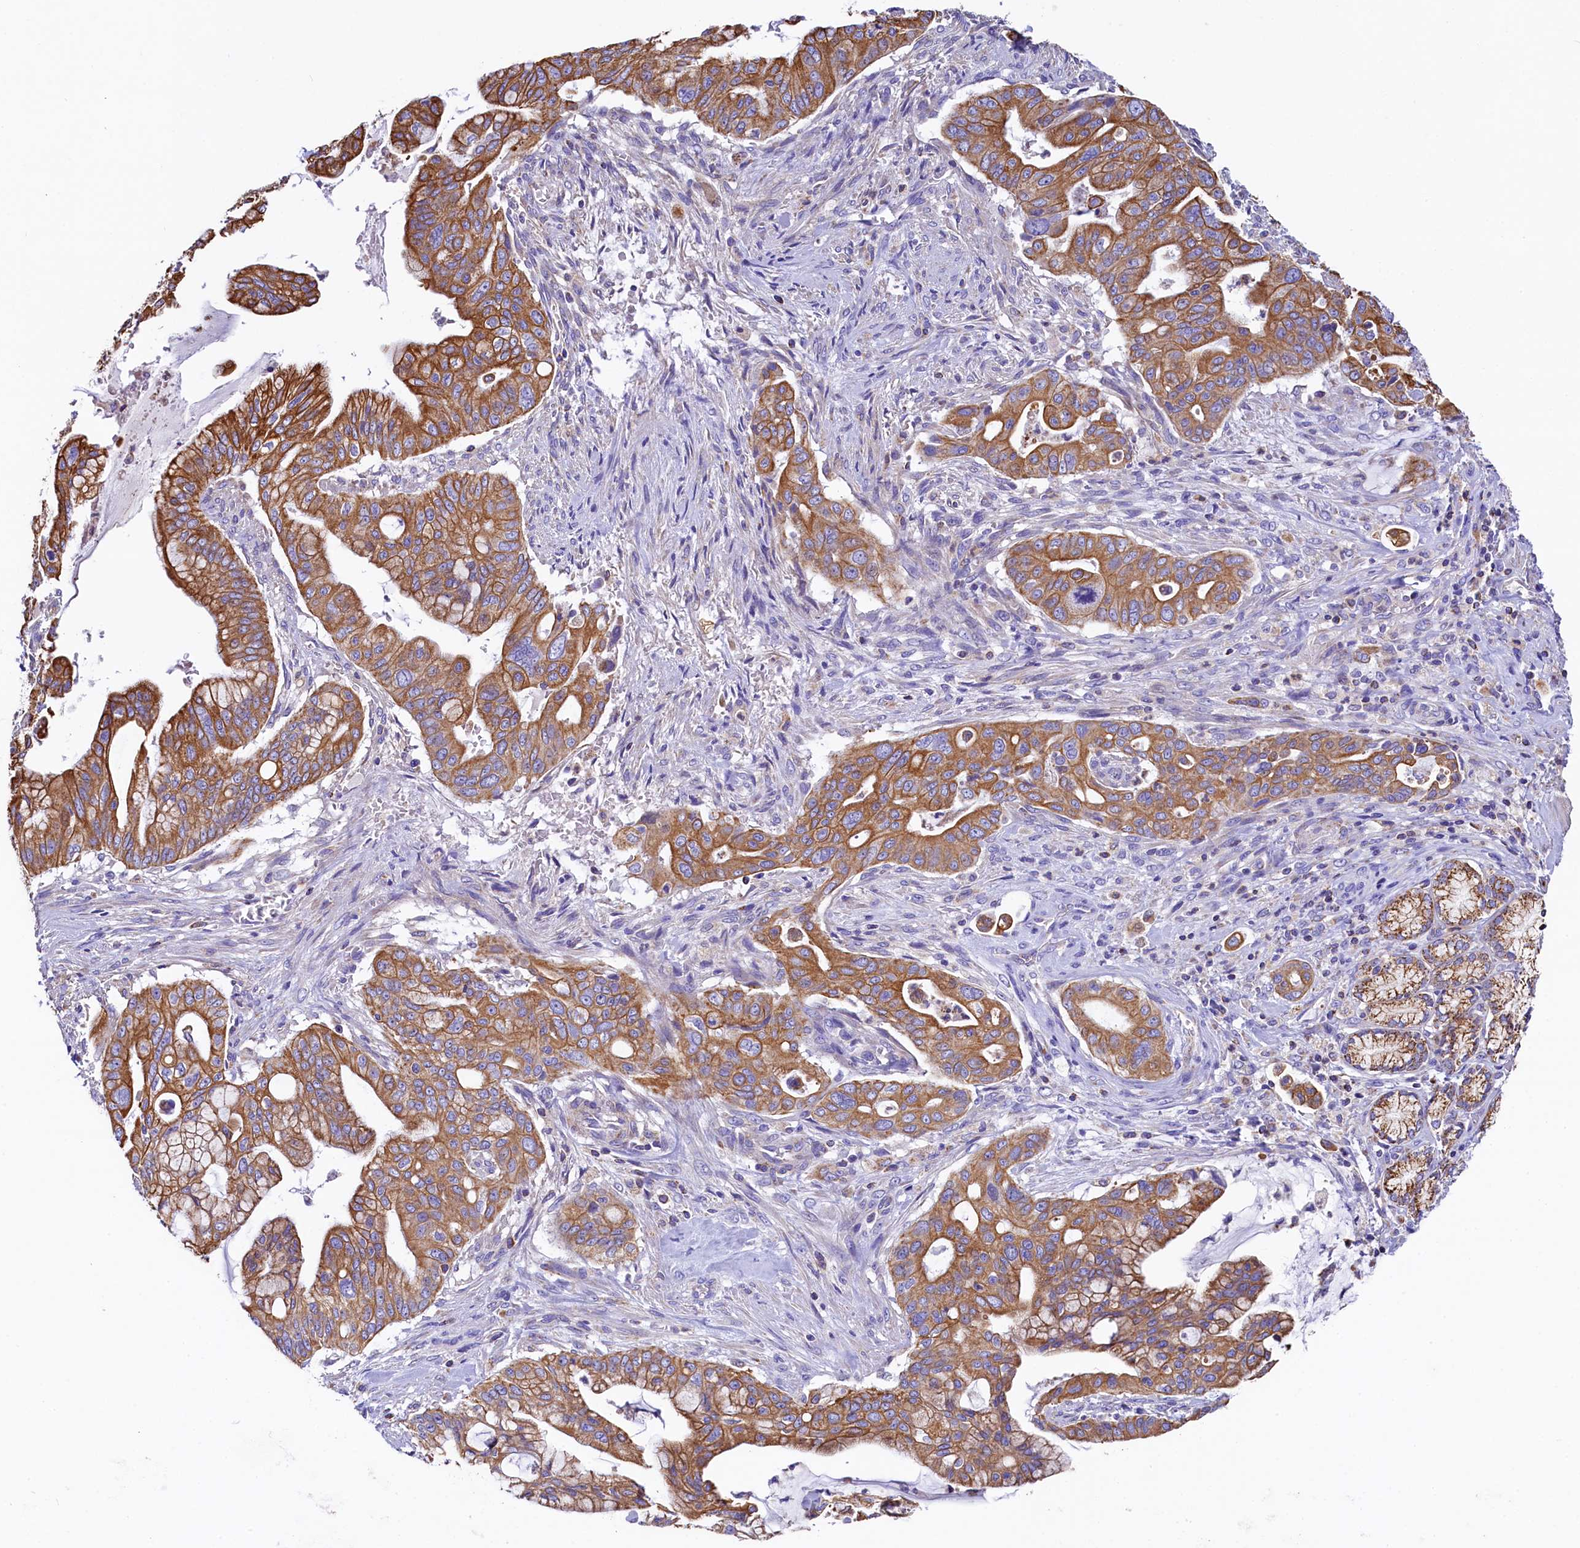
{"staining": {"intensity": "moderate", "quantity": ">75%", "location": "cytoplasmic/membranous"}, "tissue": "pancreatic cancer", "cell_type": "Tumor cells", "image_type": "cancer", "snomed": [{"axis": "morphology", "description": "Adenocarcinoma, NOS"}, {"axis": "topography", "description": "Pancreas"}], "caption": "Pancreatic adenocarcinoma stained for a protein (brown) demonstrates moderate cytoplasmic/membranous positive staining in about >75% of tumor cells.", "gene": "CLYBL", "patient": {"sex": "male", "age": 46}}